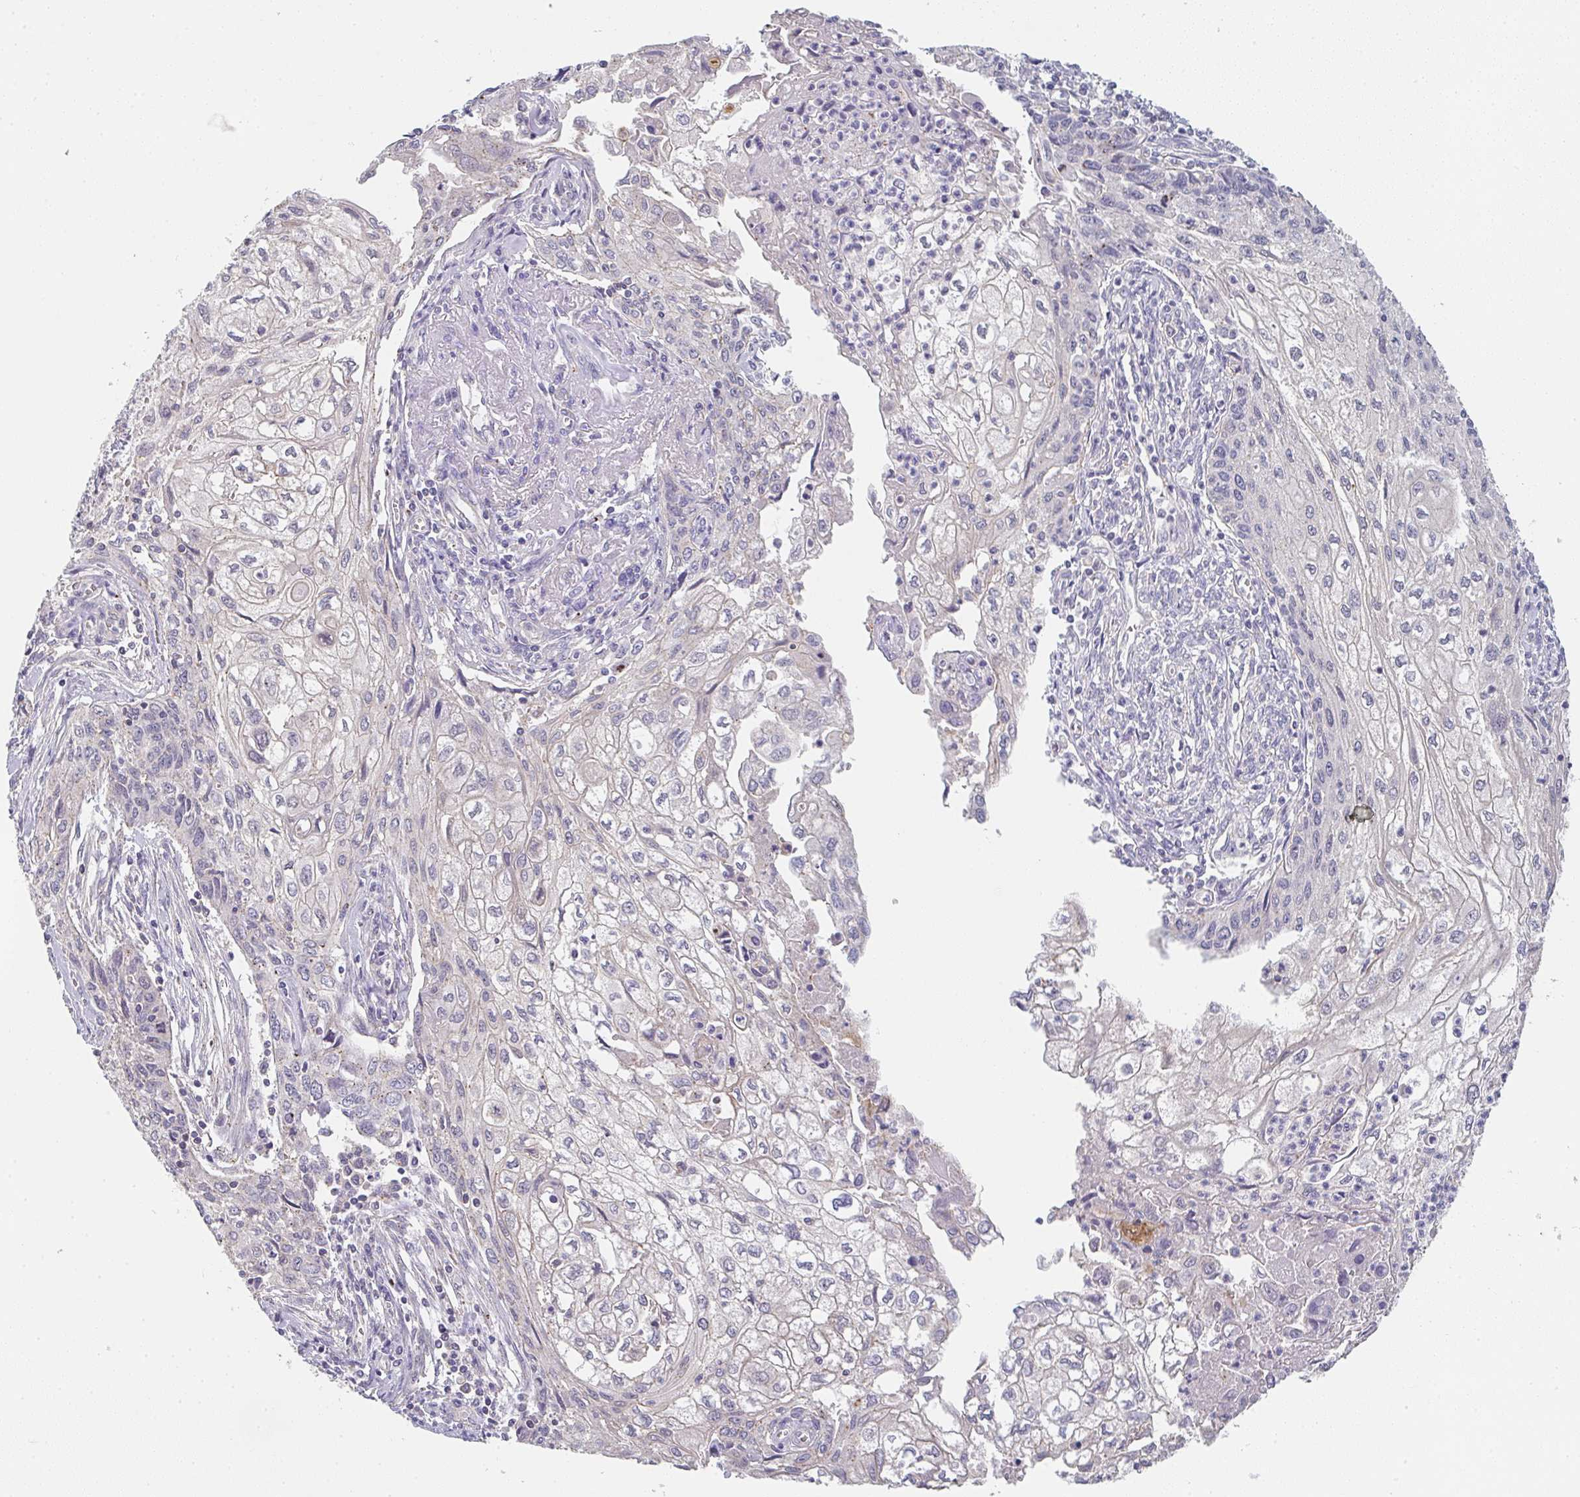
{"staining": {"intensity": "weak", "quantity": "<25%", "location": "cytoplasmic/membranous"}, "tissue": "cervical cancer", "cell_type": "Tumor cells", "image_type": "cancer", "snomed": [{"axis": "morphology", "description": "Squamous cell carcinoma, NOS"}, {"axis": "topography", "description": "Cervix"}], "caption": "Cervical cancer (squamous cell carcinoma) was stained to show a protein in brown. There is no significant positivity in tumor cells. (Brightfield microscopy of DAB immunohistochemistry (IHC) at high magnification).", "gene": "CHMP5", "patient": {"sex": "female", "age": 67}}